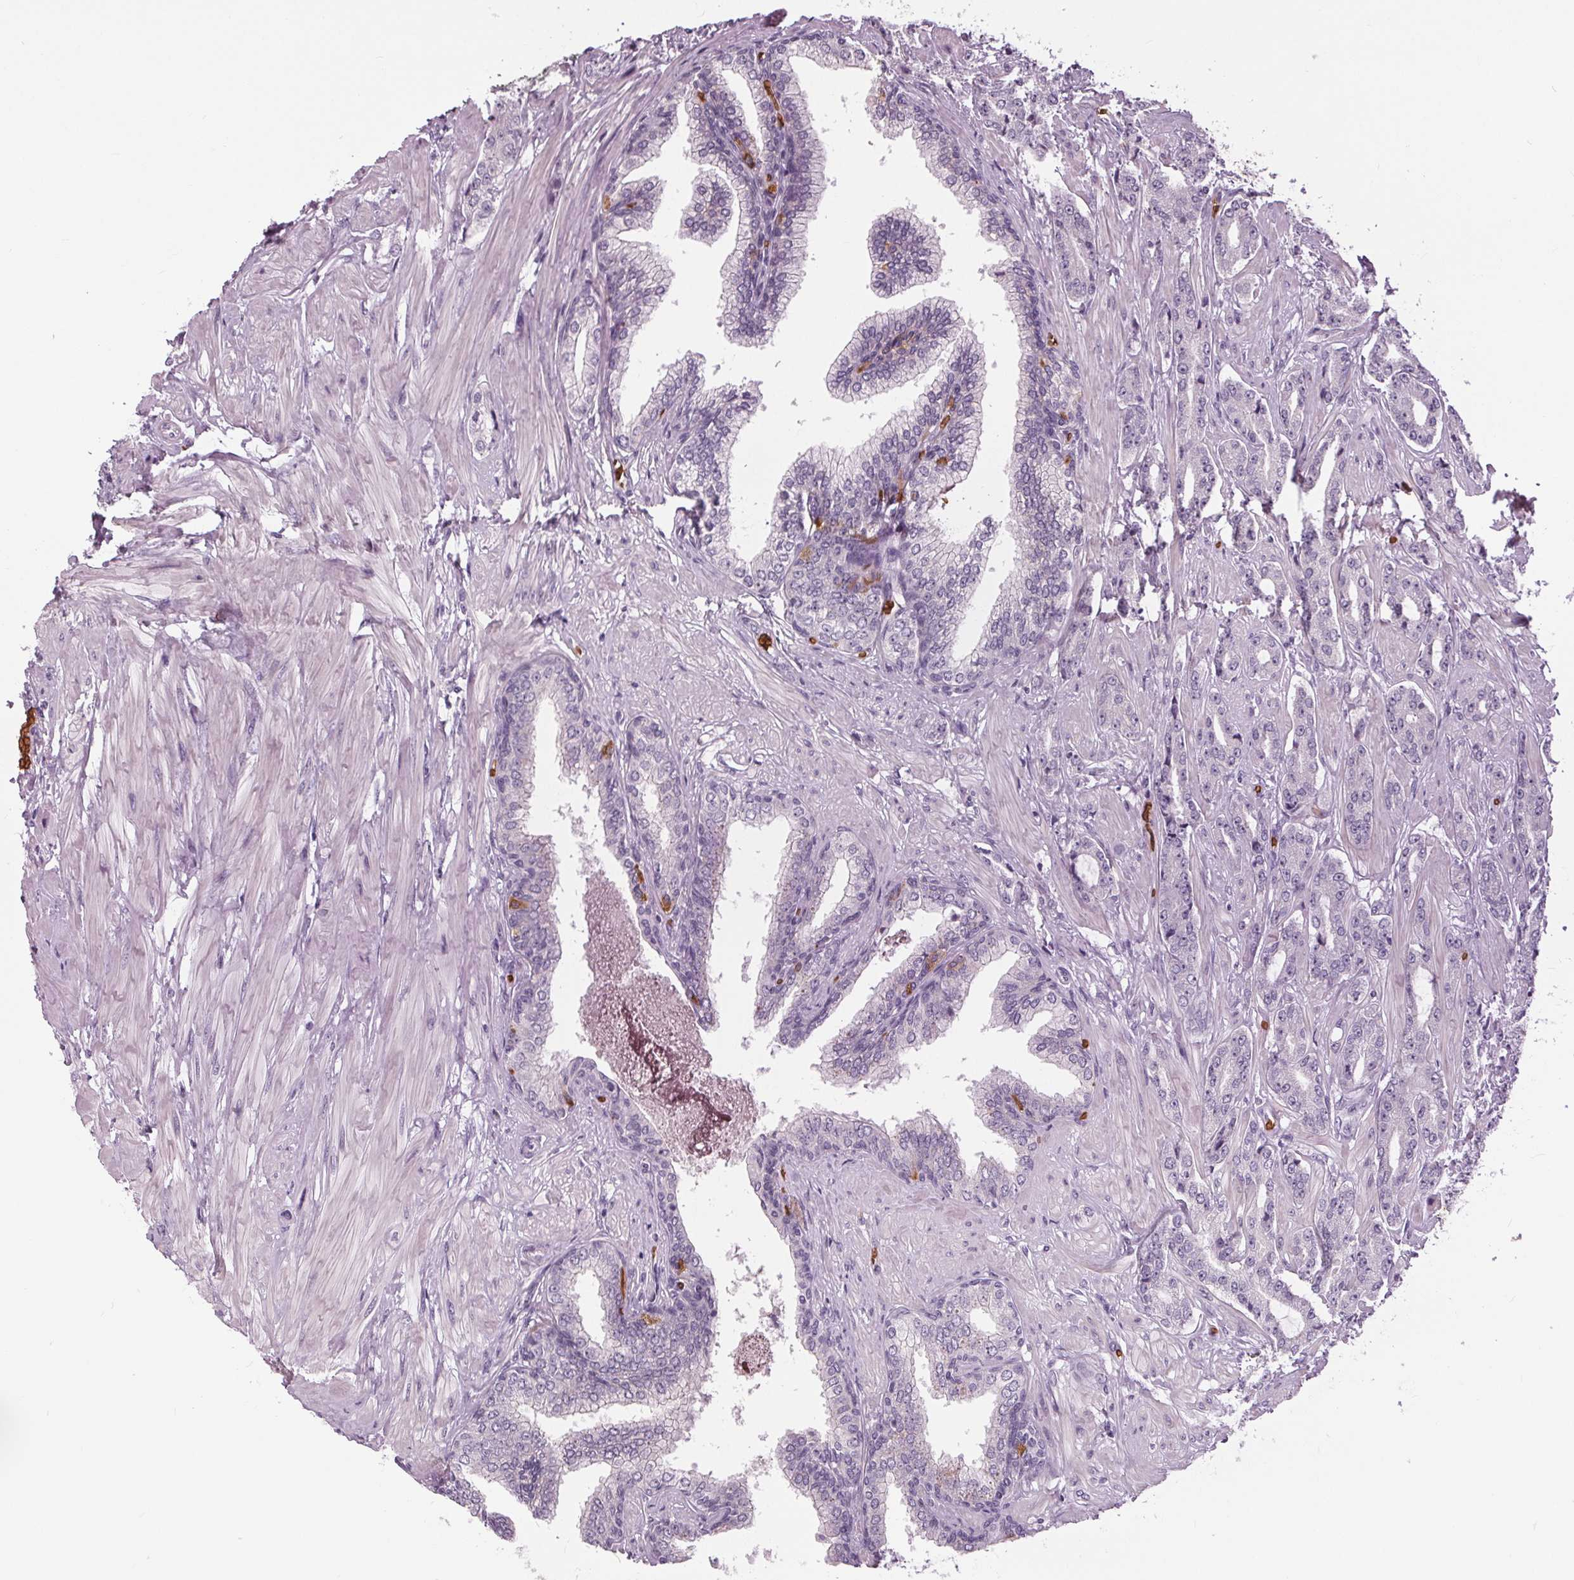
{"staining": {"intensity": "negative", "quantity": "none", "location": "none"}, "tissue": "prostate cancer", "cell_type": "Tumor cells", "image_type": "cancer", "snomed": [{"axis": "morphology", "description": "Adenocarcinoma, Low grade"}, {"axis": "topography", "description": "Prostate"}], "caption": "The micrograph displays no significant staining in tumor cells of prostate low-grade adenocarcinoma.", "gene": "SLC4A1", "patient": {"sex": "male", "age": 55}}